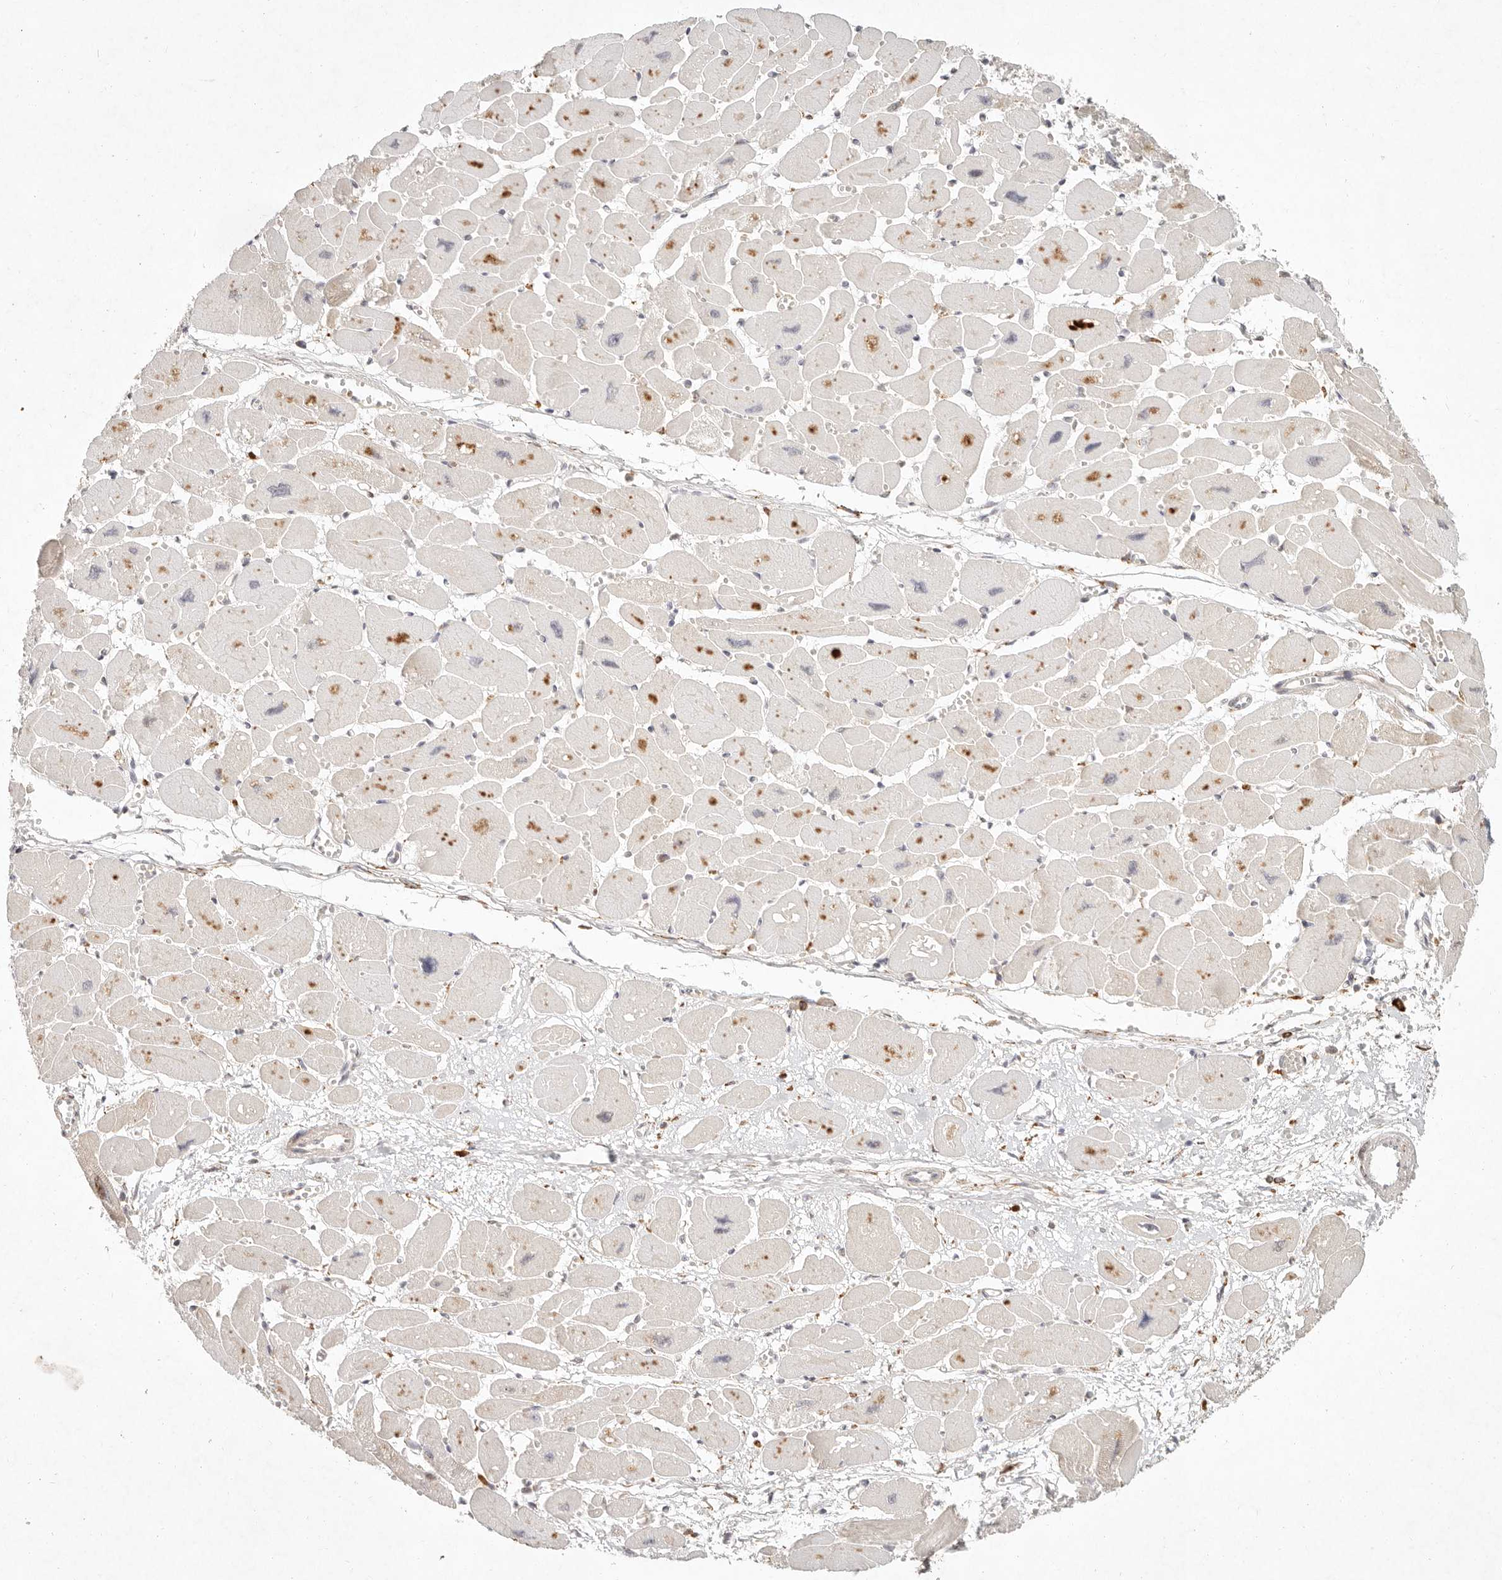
{"staining": {"intensity": "moderate", "quantity": "<25%", "location": "cytoplasmic/membranous"}, "tissue": "heart muscle", "cell_type": "Cardiomyocytes", "image_type": "normal", "snomed": [{"axis": "morphology", "description": "Normal tissue, NOS"}, {"axis": "topography", "description": "Heart"}], "caption": "Protein analysis of benign heart muscle displays moderate cytoplasmic/membranous staining in about <25% of cardiomyocytes.", "gene": "C1orf127", "patient": {"sex": "female", "age": 54}}